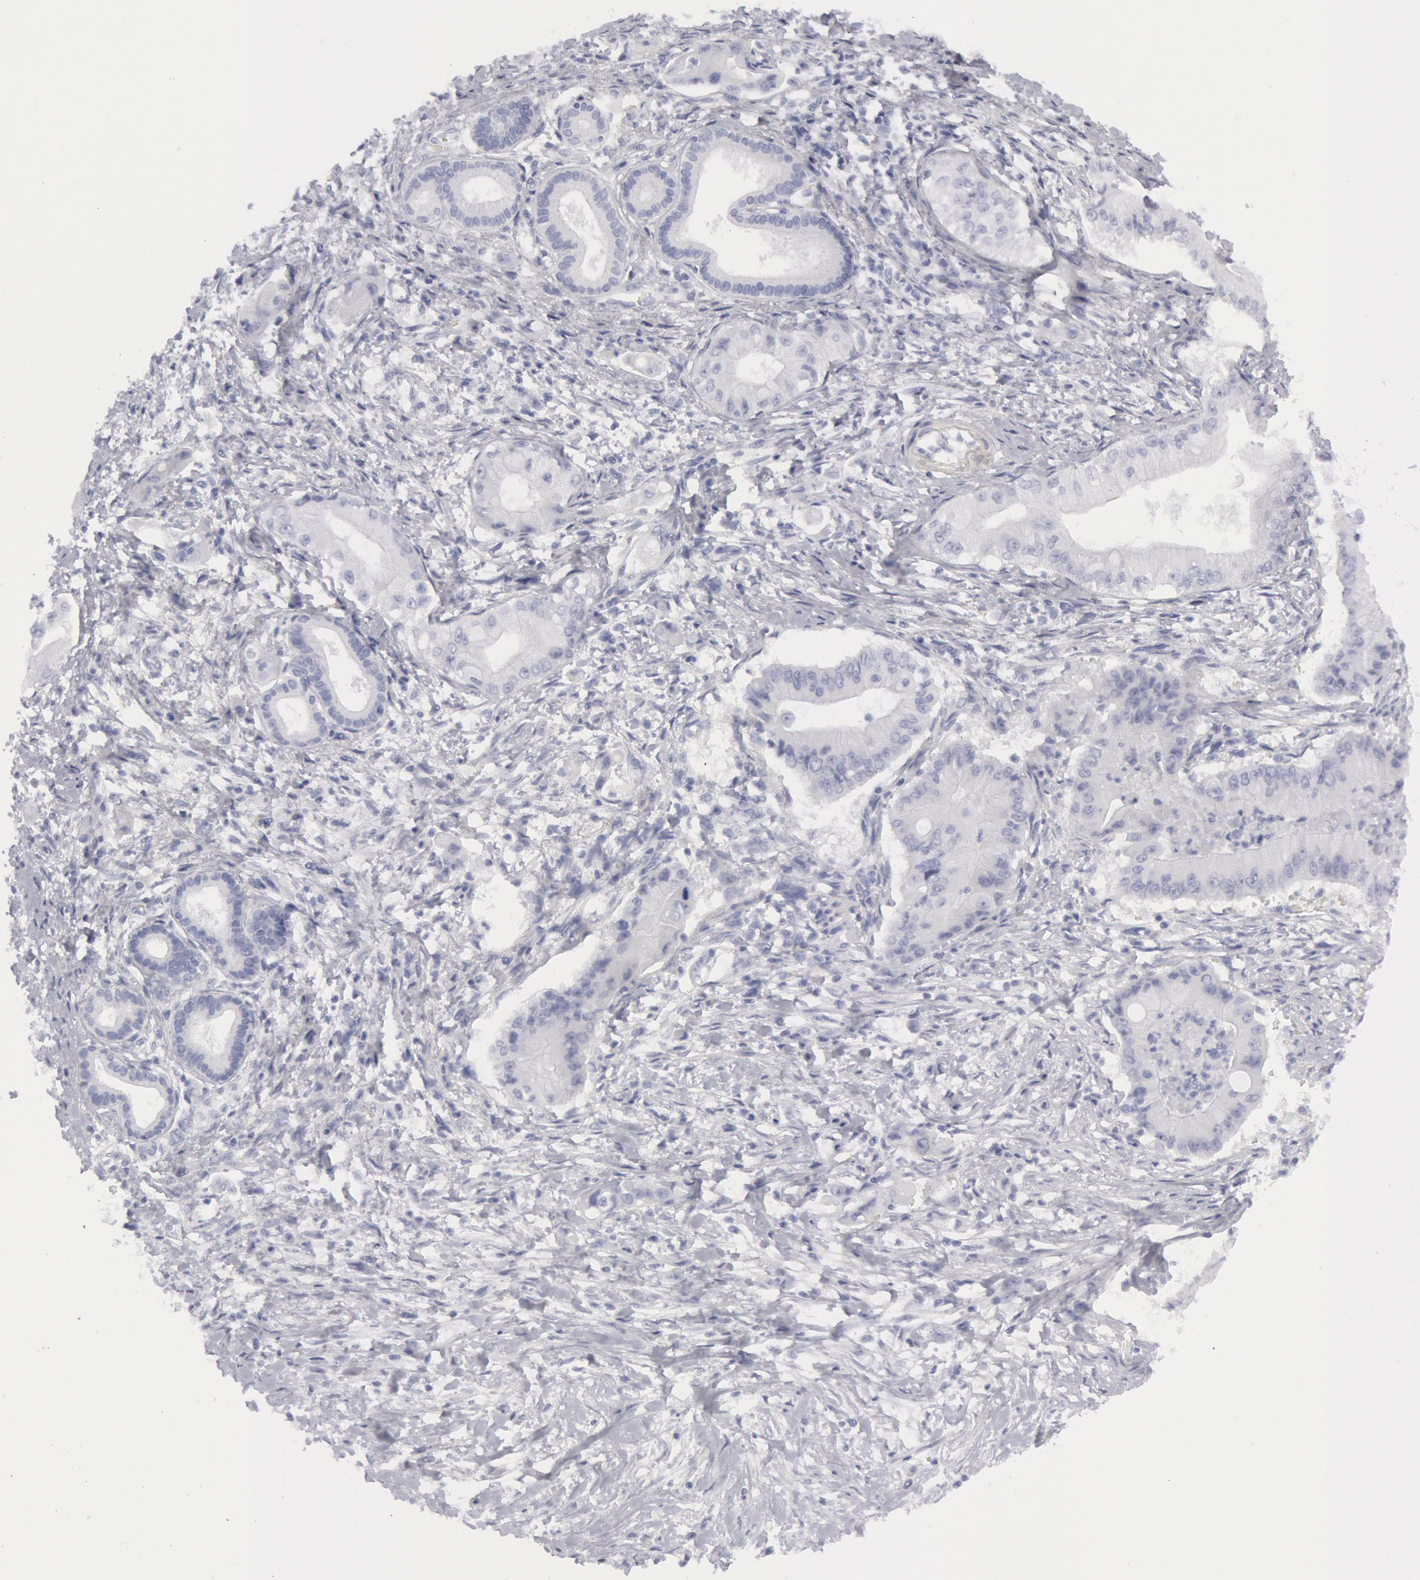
{"staining": {"intensity": "negative", "quantity": "none", "location": "none"}, "tissue": "pancreatic cancer", "cell_type": "Tumor cells", "image_type": "cancer", "snomed": [{"axis": "morphology", "description": "Adenocarcinoma, NOS"}, {"axis": "topography", "description": "Pancreas"}], "caption": "This is an immunohistochemistry photomicrograph of pancreatic cancer. There is no expression in tumor cells.", "gene": "FHL1", "patient": {"sex": "male", "age": 62}}